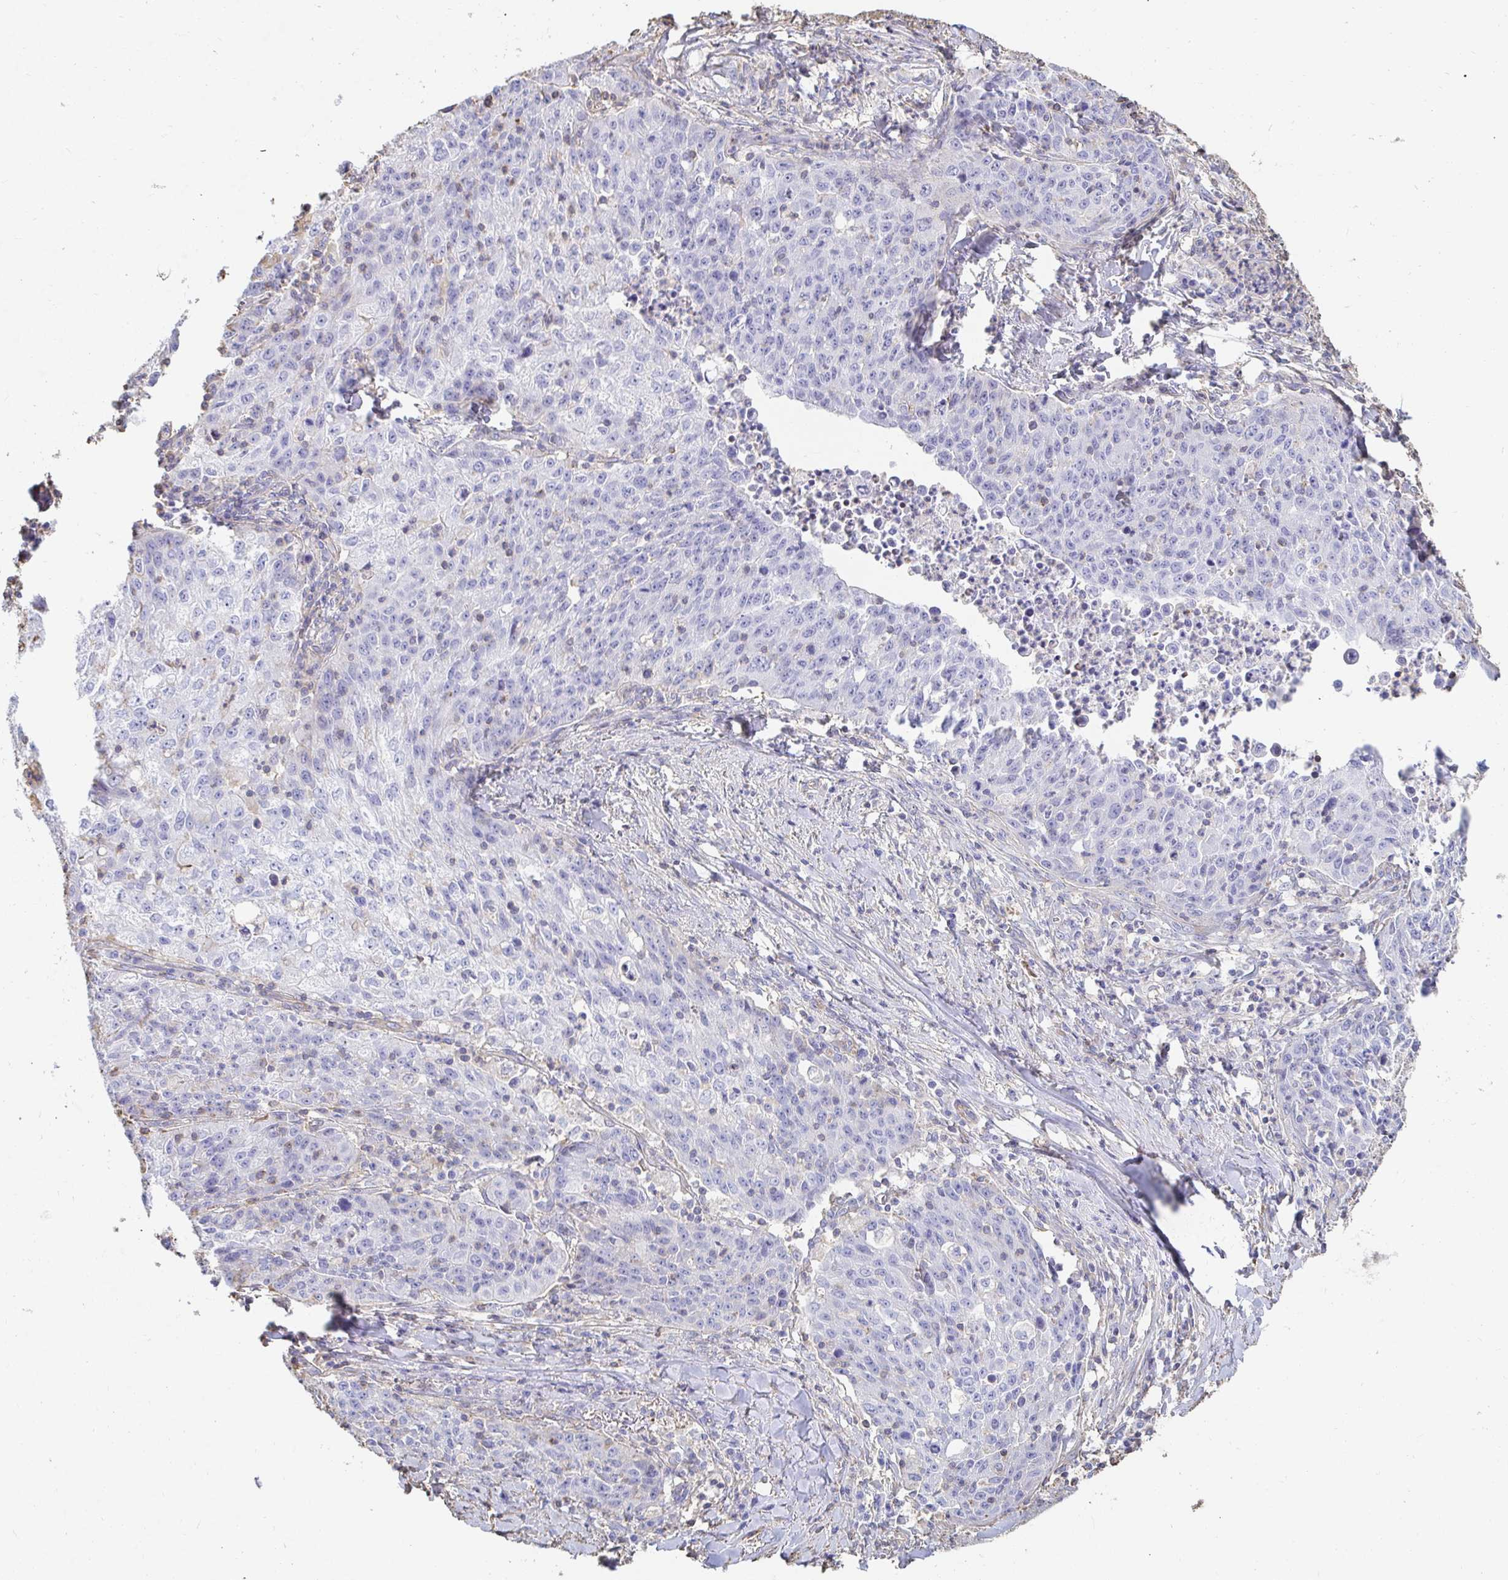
{"staining": {"intensity": "negative", "quantity": "none", "location": "none"}, "tissue": "lung cancer", "cell_type": "Tumor cells", "image_type": "cancer", "snomed": [{"axis": "morphology", "description": "Squamous cell carcinoma, NOS"}, {"axis": "morphology", "description": "Squamous cell carcinoma, metastatic, NOS"}, {"axis": "topography", "description": "Bronchus"}, {"axis": "topography", "description": "Lung"}], "caption": "This is a micrograph of IHC staining of lung metastatic squamous cell carcinoma, which shows no positivity in tumor cells.", "gene": "PTPN14", "patient": {"sex": "male", "age": 62}}